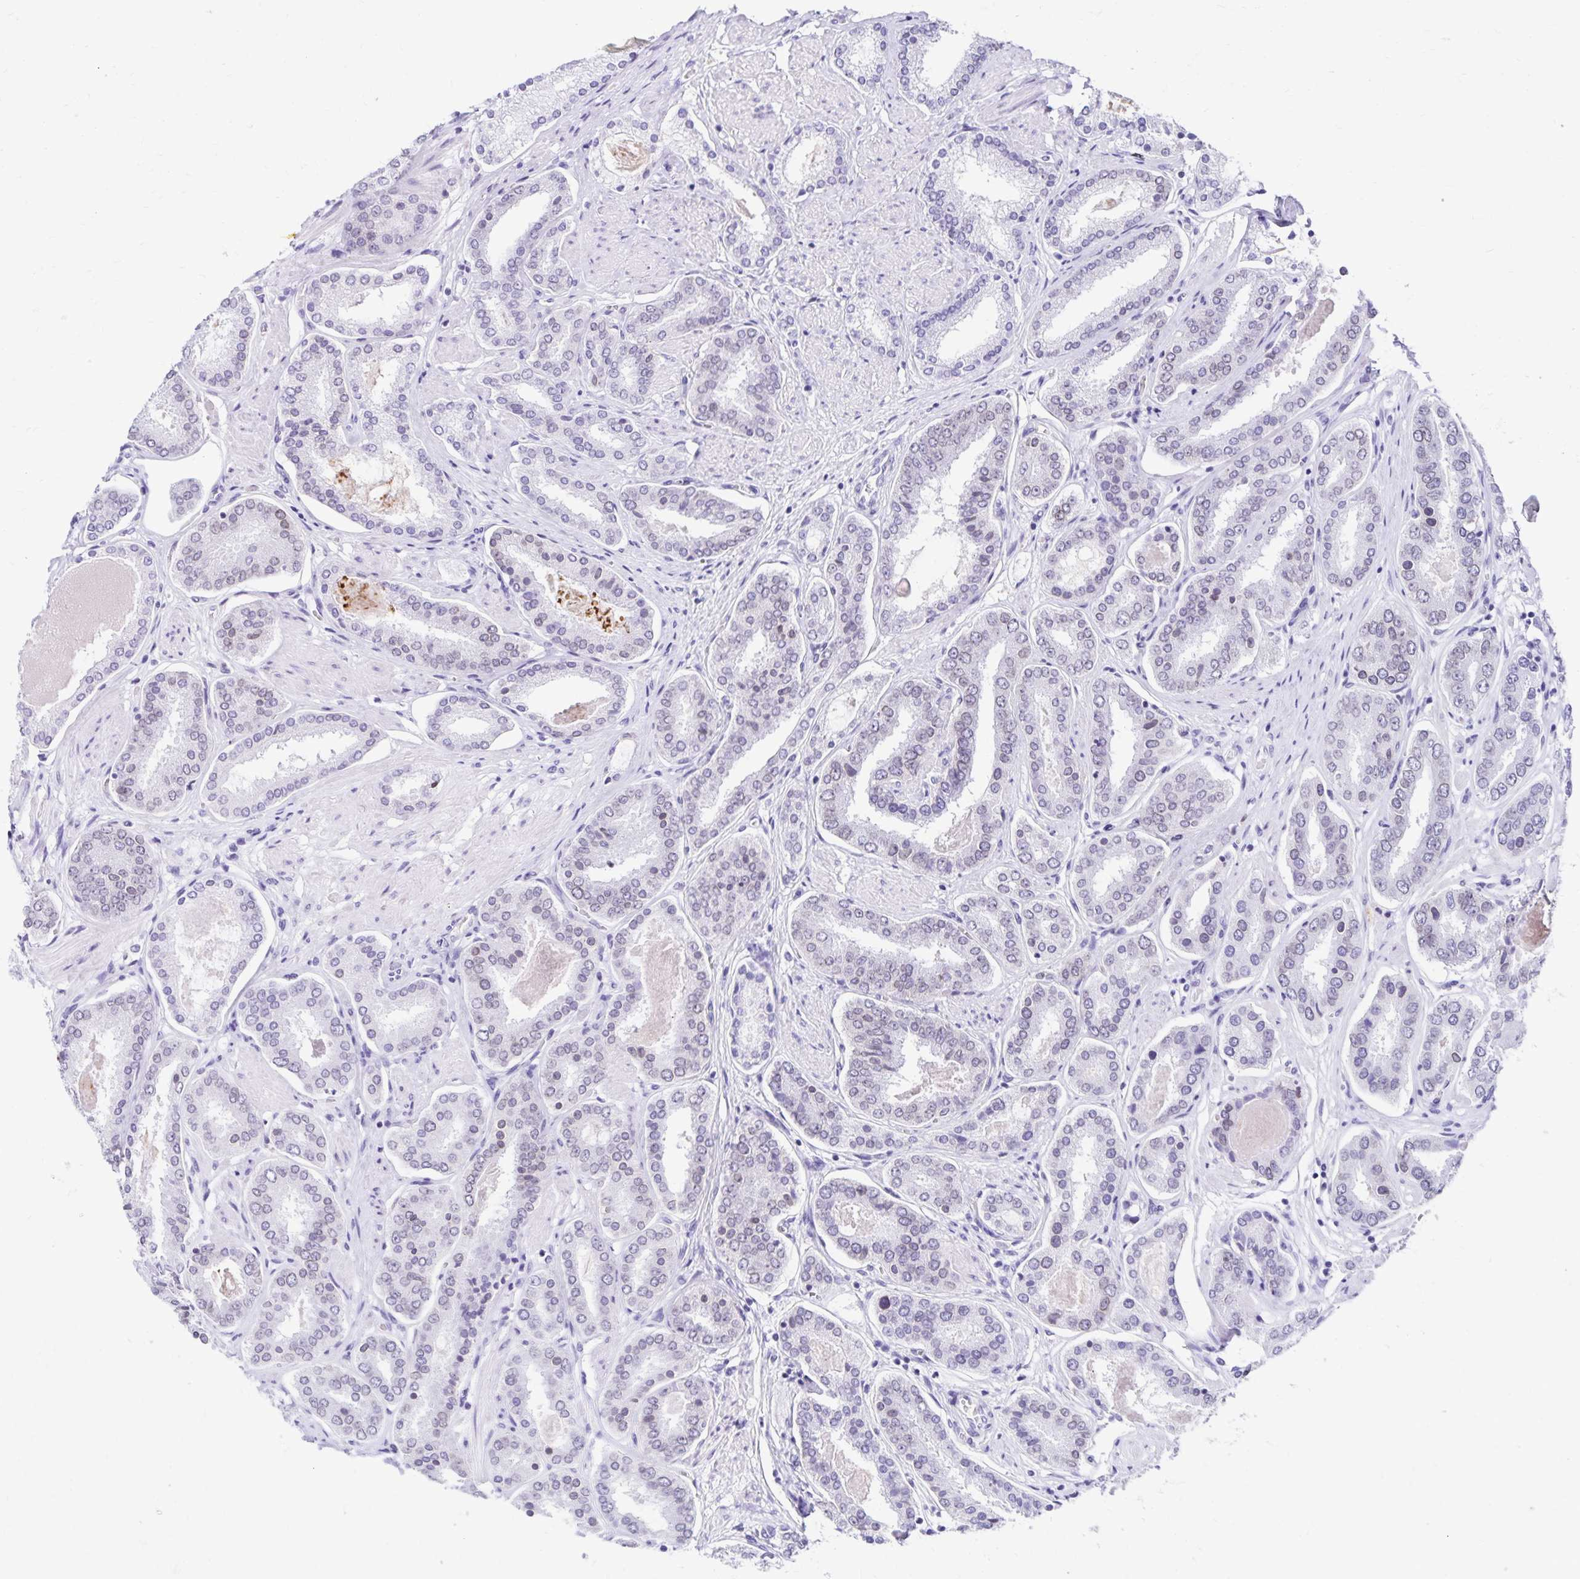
{"staining": {"intensity": "negative", "quantity": "none", "location": "none"}, "tissue": "prostate cancer", "cell_type": "Tumor cells", "image_type": "cancer", "snomed": [{"axis": "morphology", "description": "Adenocarcinoma, High grade"}, {"axis": "topography", "description": "Prostate"}], "caption": "This photomicrograph is of prostate cancer (adenocarcinoma (high-grade)) stained with IHC to label a protein in brown with the nuclei are counter-stained blue. There is no expression in tumor cells.", "gene": "FAM166C", "patient": {"sex": "male", "age": 63}}